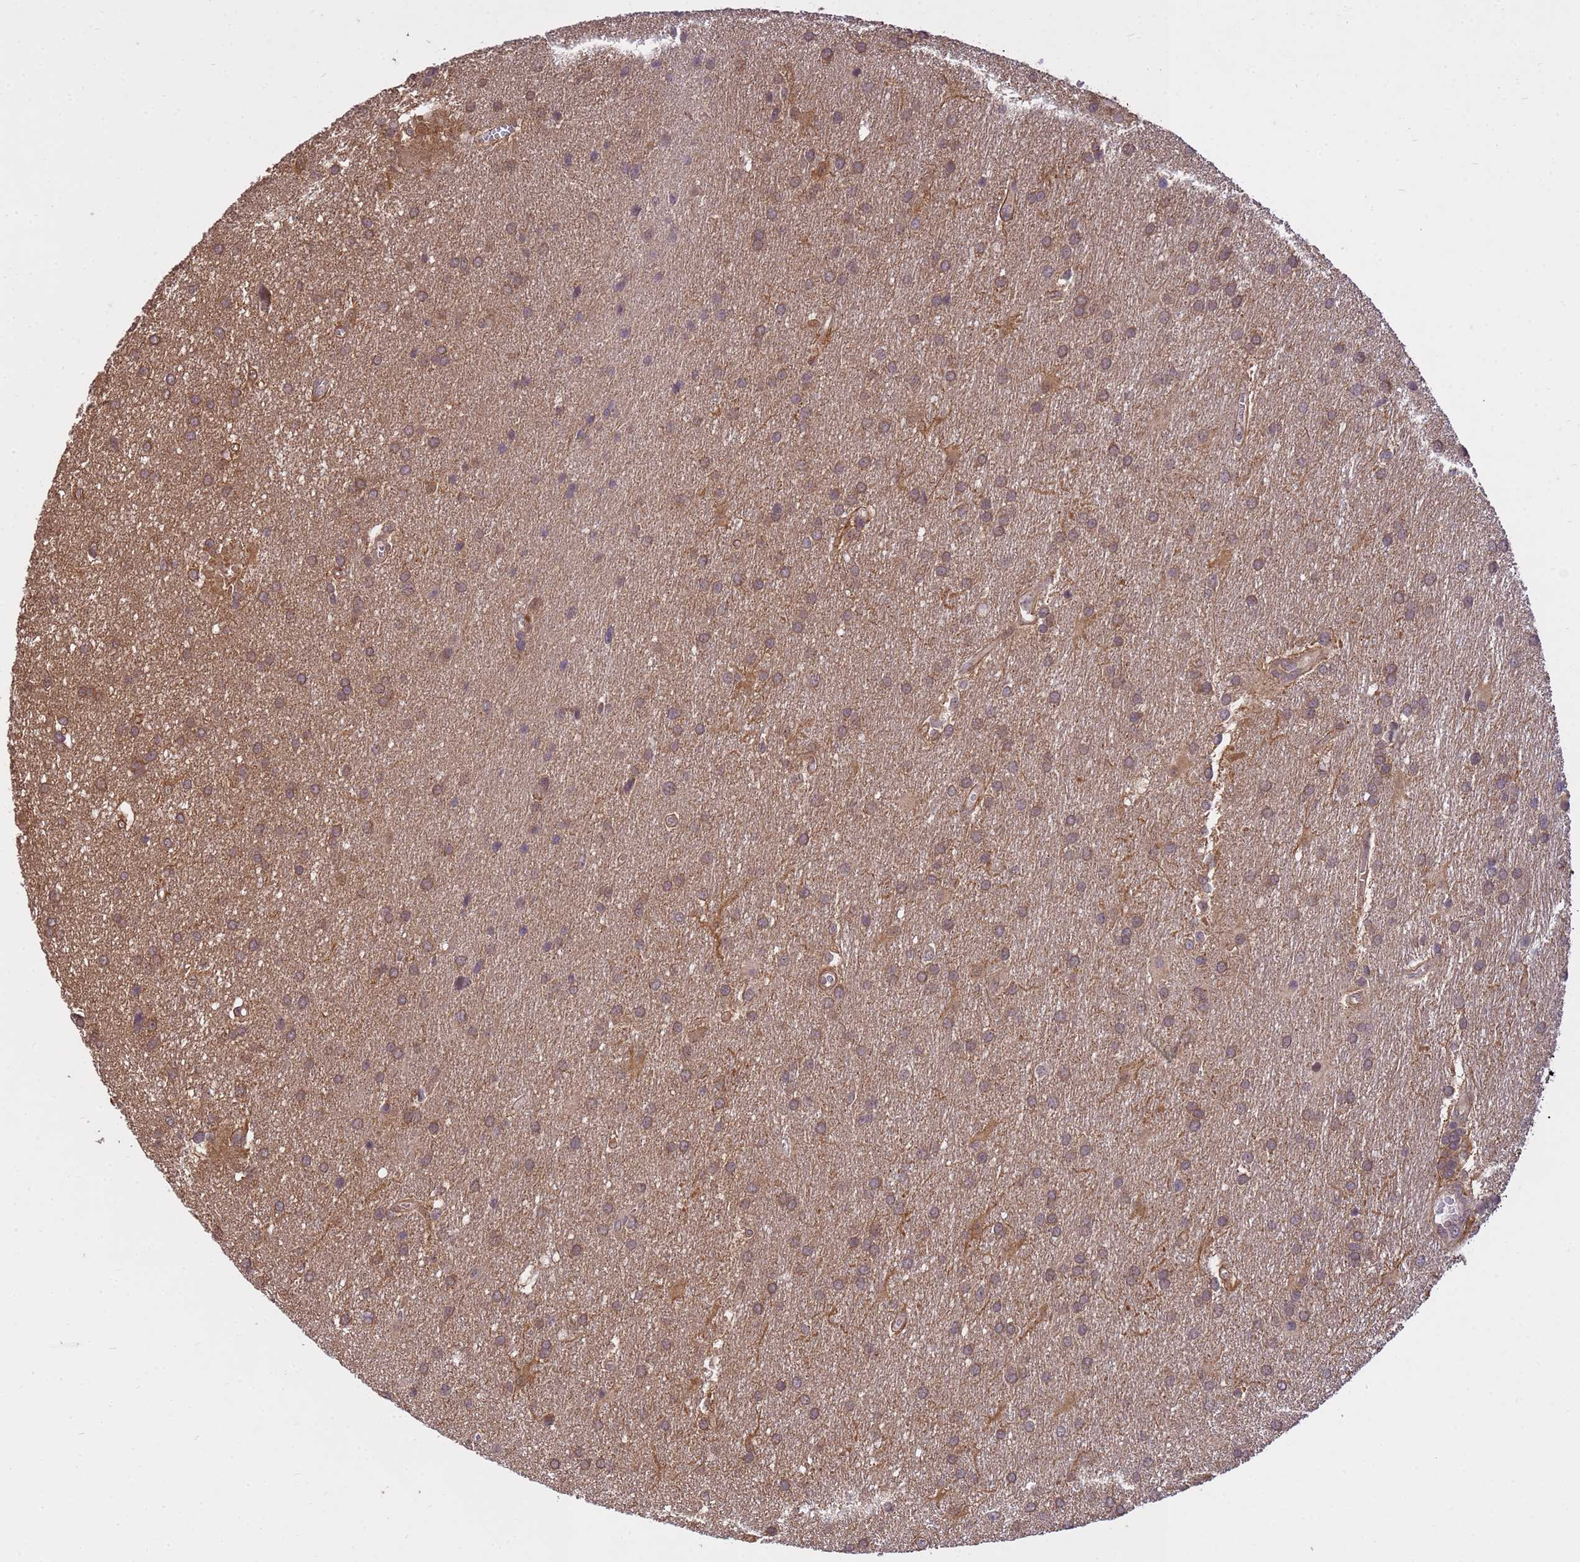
{"staining": {"intensity": "weak", "quantity": ">75%", "location": "cytoplasmic/membranous"}, "tissue": "glioma", "cell_type": "Tumor cells", "image_type": "cancer", "snomed": [{"axis": "morphology", "description": "Glioma, malignant, Low grade"}, {"axis": "topography", "description": "Brain"}], "caption": "Malignant glioma (low-grade) stained with IHC displays weak cytoplasmic/membranous positivity in approximately >75% of tumor cells. (brown staining indicates protein expression, while blue staining denotes nuclei).", "gene": "NPEPPS", "patient": {"sex": "male", "age": 66}}